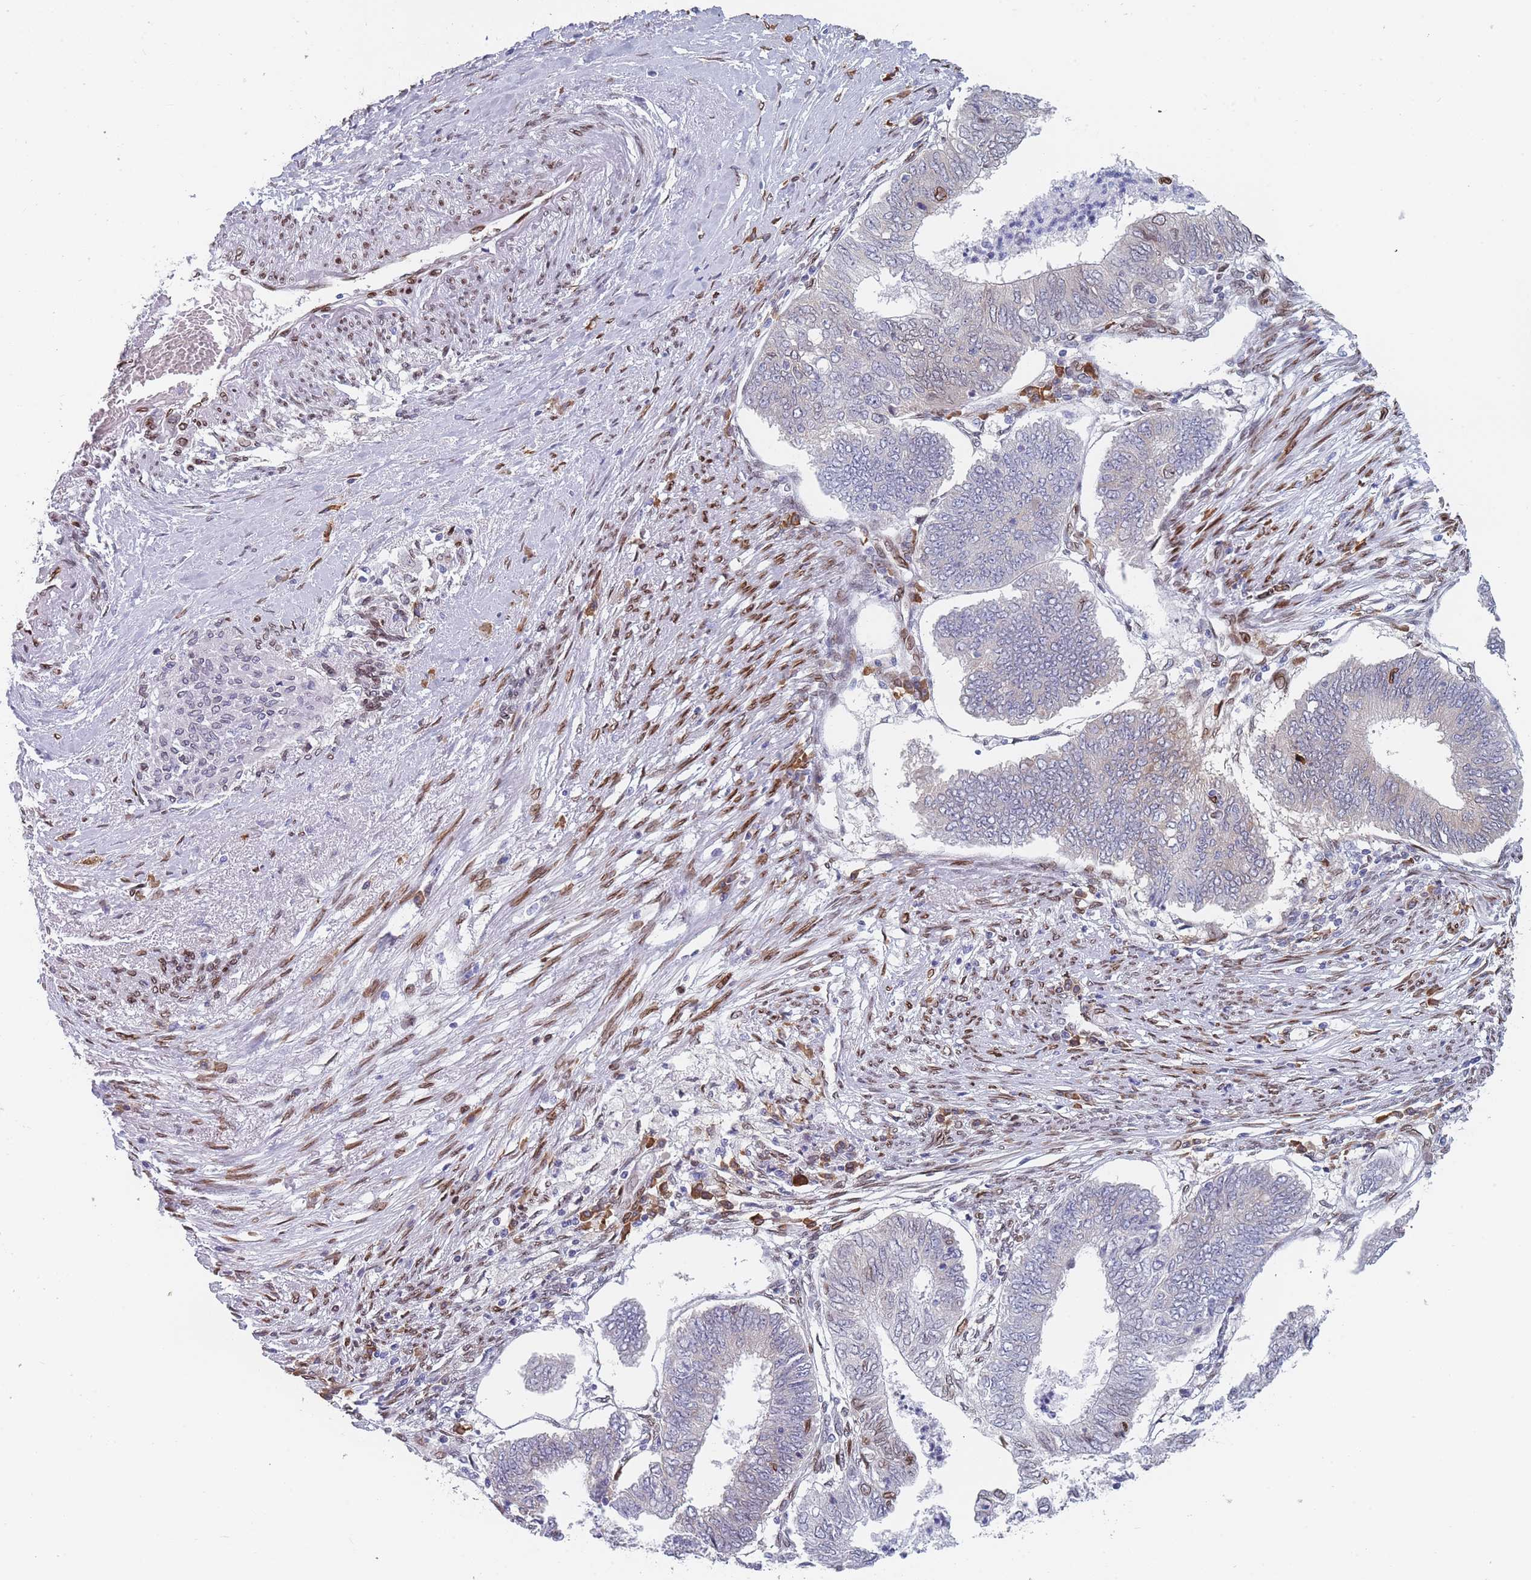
{"staining": {"intensity": "negative", "quantity": "none", "location": "none"}, "tissue": "endometrial cancer", "cell_type": "Tumor cells", "image_type": "cancer", "snomed": [{"axis": "morphology", "description": "Adenocarcinoma, NOS"}, {"axis": "topography", "description": "Endometrium"}], "caption": "IHC image of endometrial cancer stained for a protein (brown), which exhibits no positivity in tumor cells.", "gene": "ZBTB1", "patient": {"sex": "female", "age": 68}}